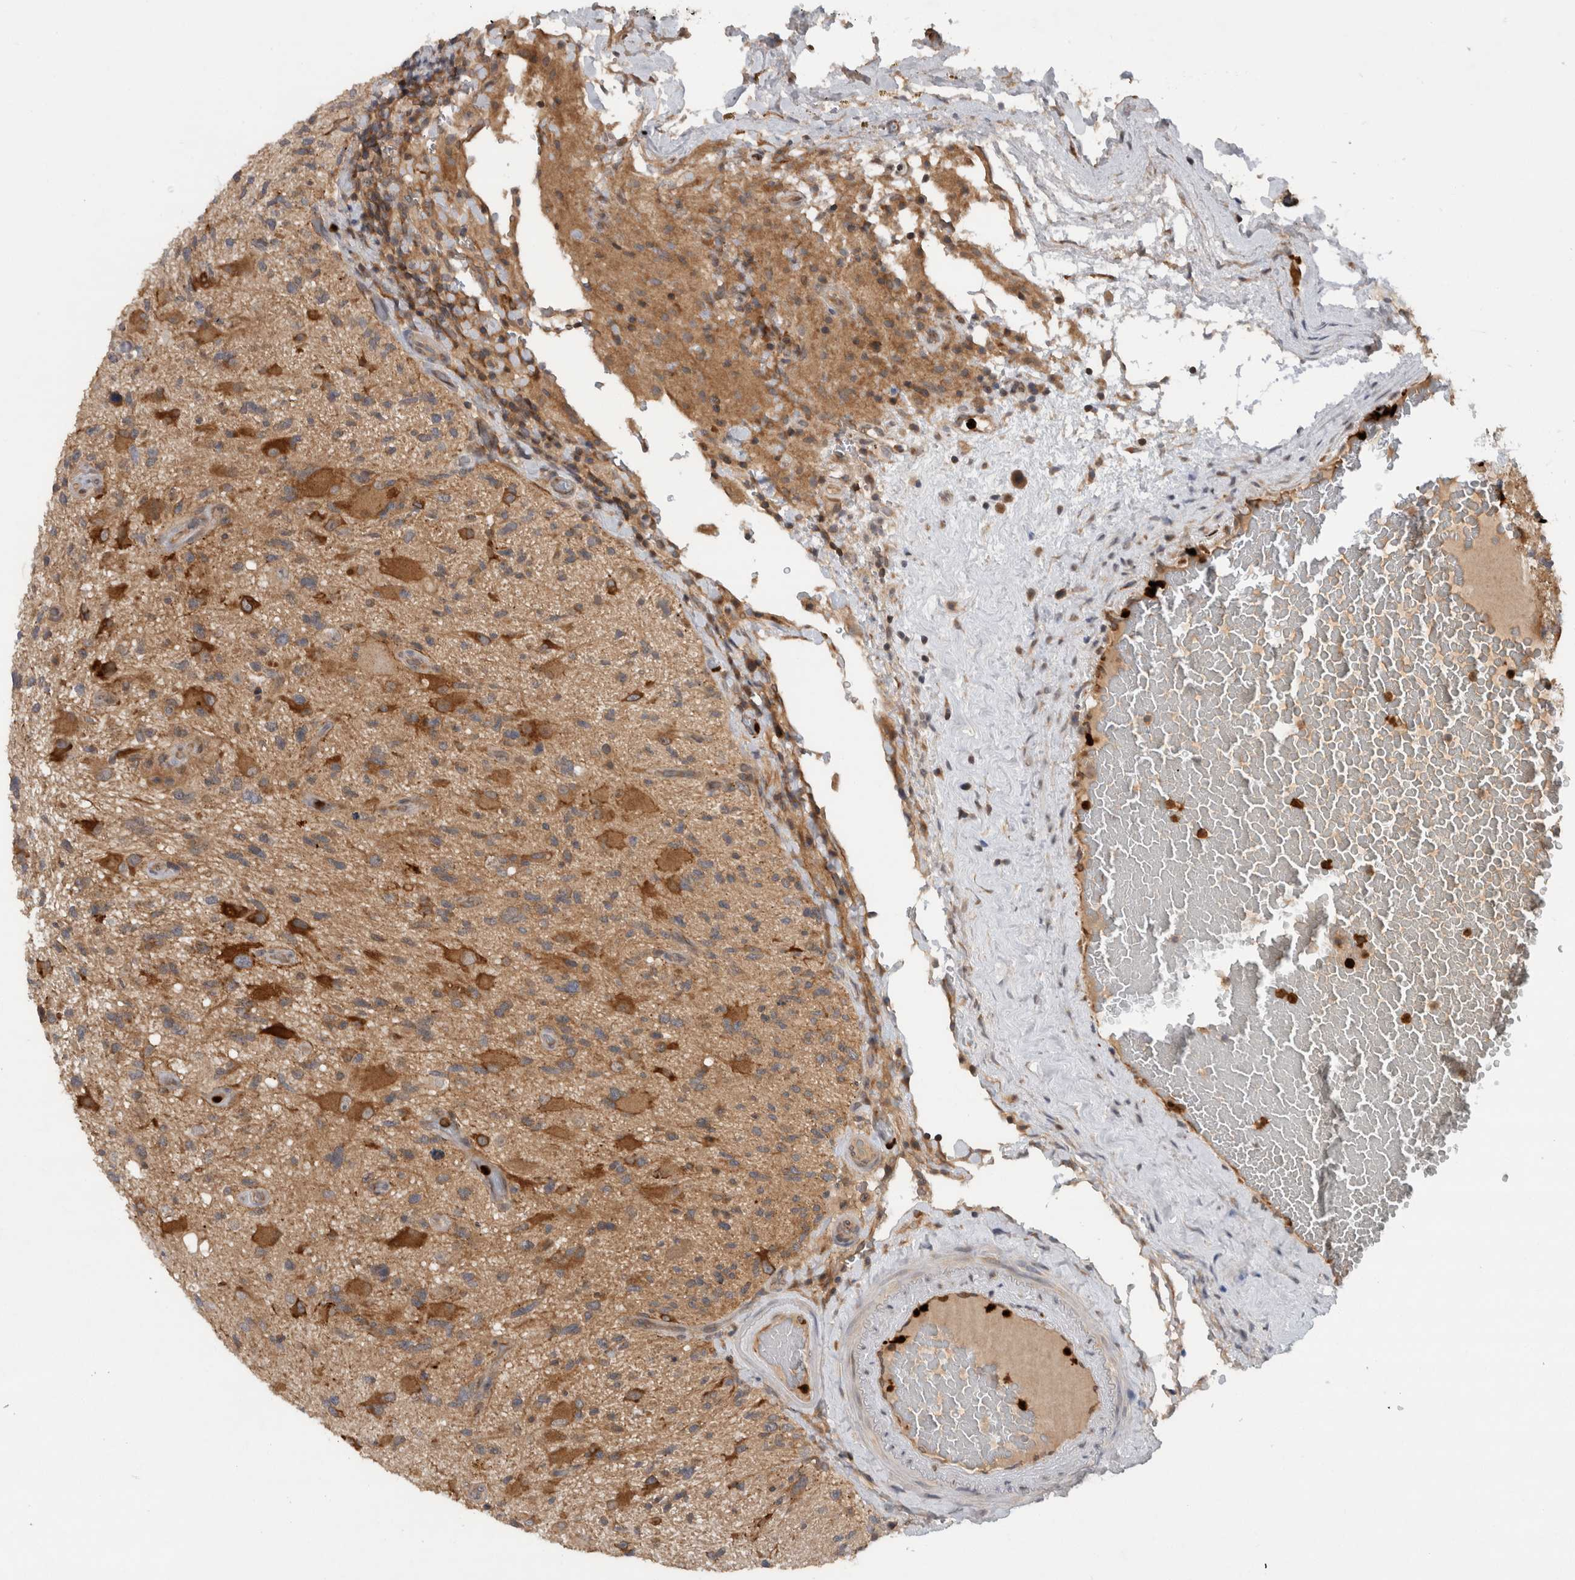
{"staining": {"intensity": "moderate", "quantity": ">75%", "location": "cytoplasmic/membranous"}, "tissue": "glioma", "cell_type": "Tumor cells", "image_type": "cancer", "snomed": [{"axis": "morphology", "description": "Glioma, malignant, High grade"}, {"axis": "topography", "description": "Brain"}], "caption": "The photomicrograph exhibits staining of glioma, revealing moderate cytoplasmic/membranous protein positivity (brown color) within tumor cells. The staining was performed using DAB, with brown indicating positive protein expression. Nuclei are stained blue with hematoxylin.", "gene": "PDCD2", "patient": {"sex": "male", "age": 33}}